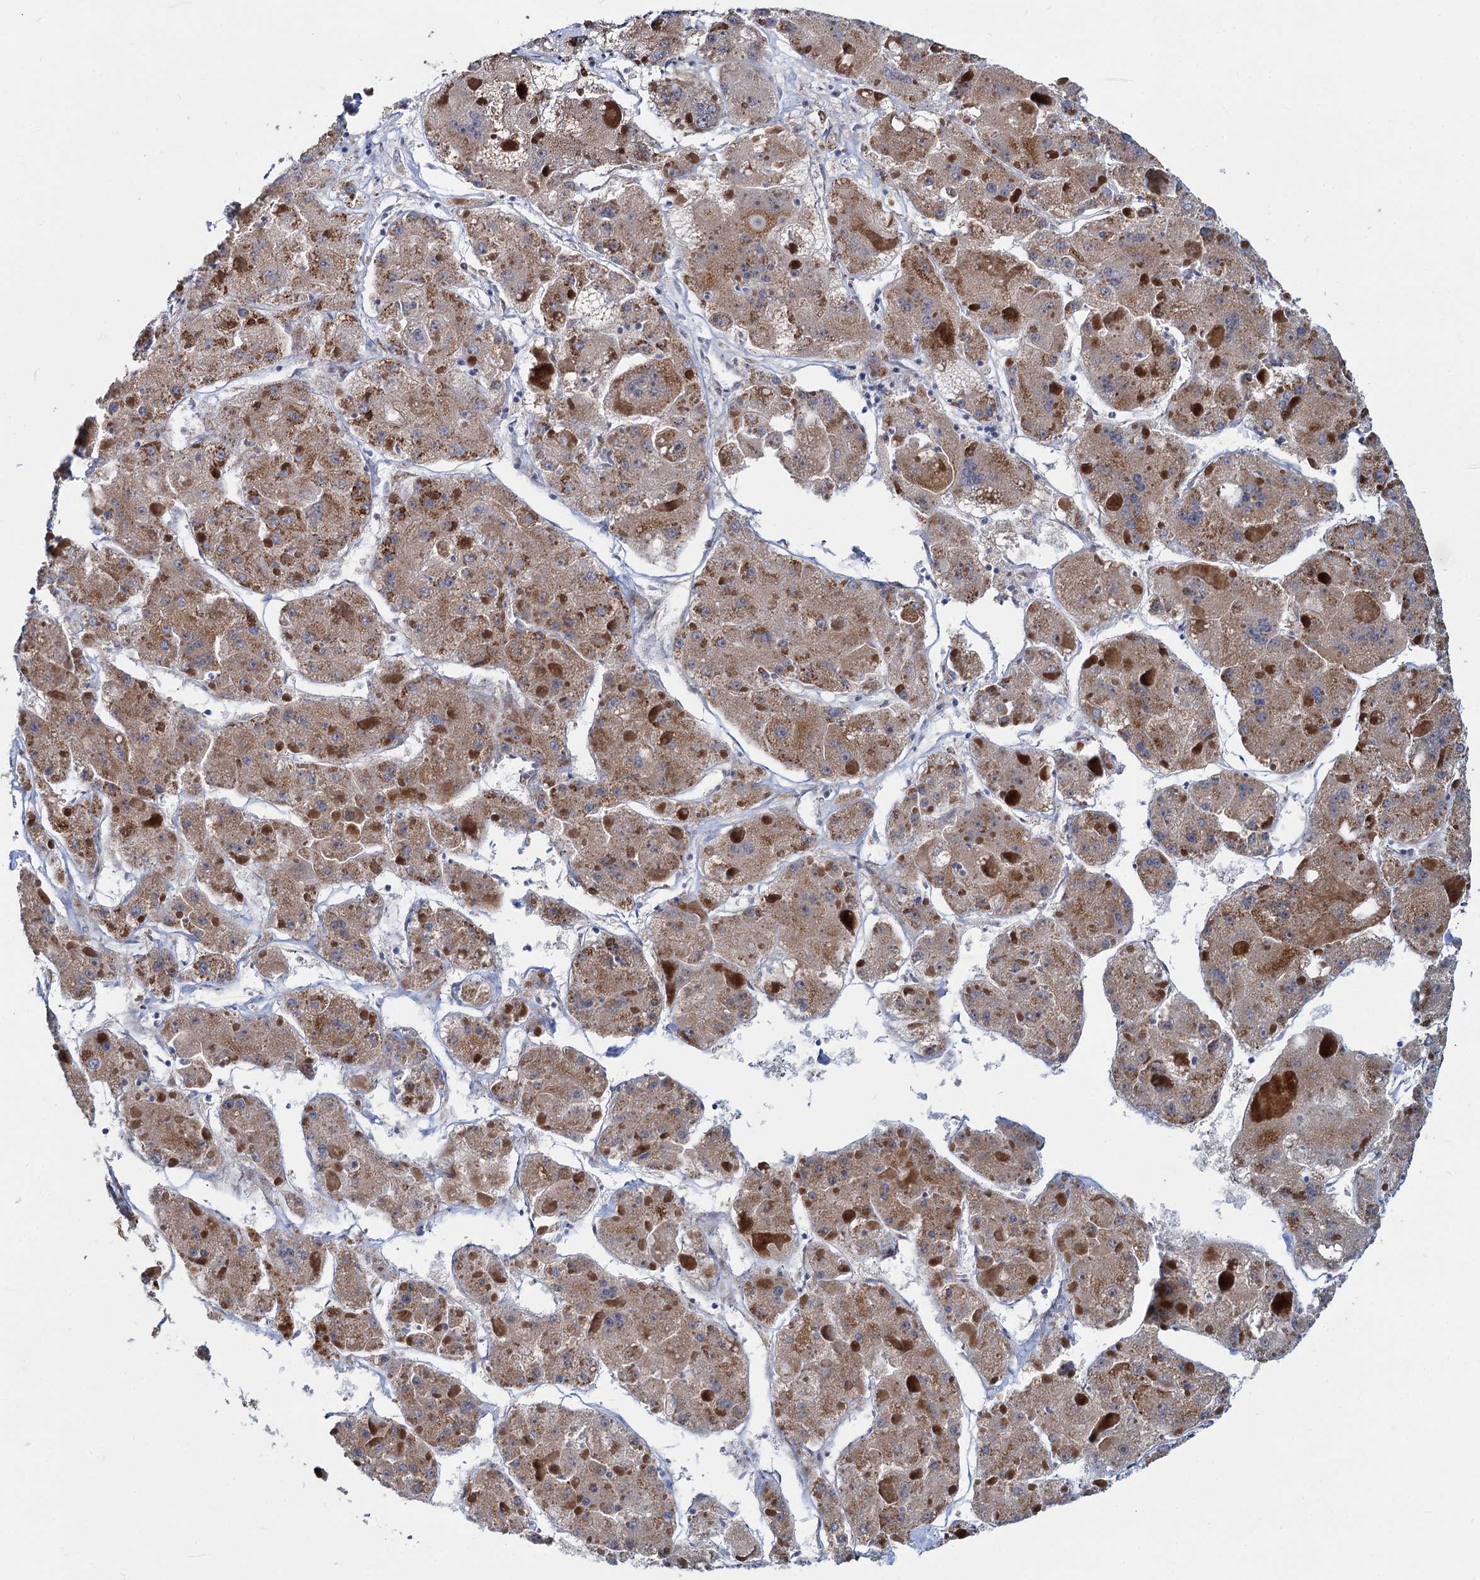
{"staining": {"intensity": "moderate", "quantity": ">75%", "location": "cytoplasmic/membranous"}, "tissue": "liver cancer", "cell_type": "Tumor cells", "image_type": "cancer", "snomed": [{"axis": "morphology", "description": "Carcinoma, Hepatocellular, NOS"}, {"axis": "topography", "description": "Liver"}], "caption": "DAB (3,3'-diaminobenzidine) immunohistochemical staining of human hepatocellular carcinoma (liver) displays moderate cytoplasmic/membranous protein expression in about >75% of tumor cells.", "gene": "SUPT20H", "patient": {"sex": "female", "age": 73}}